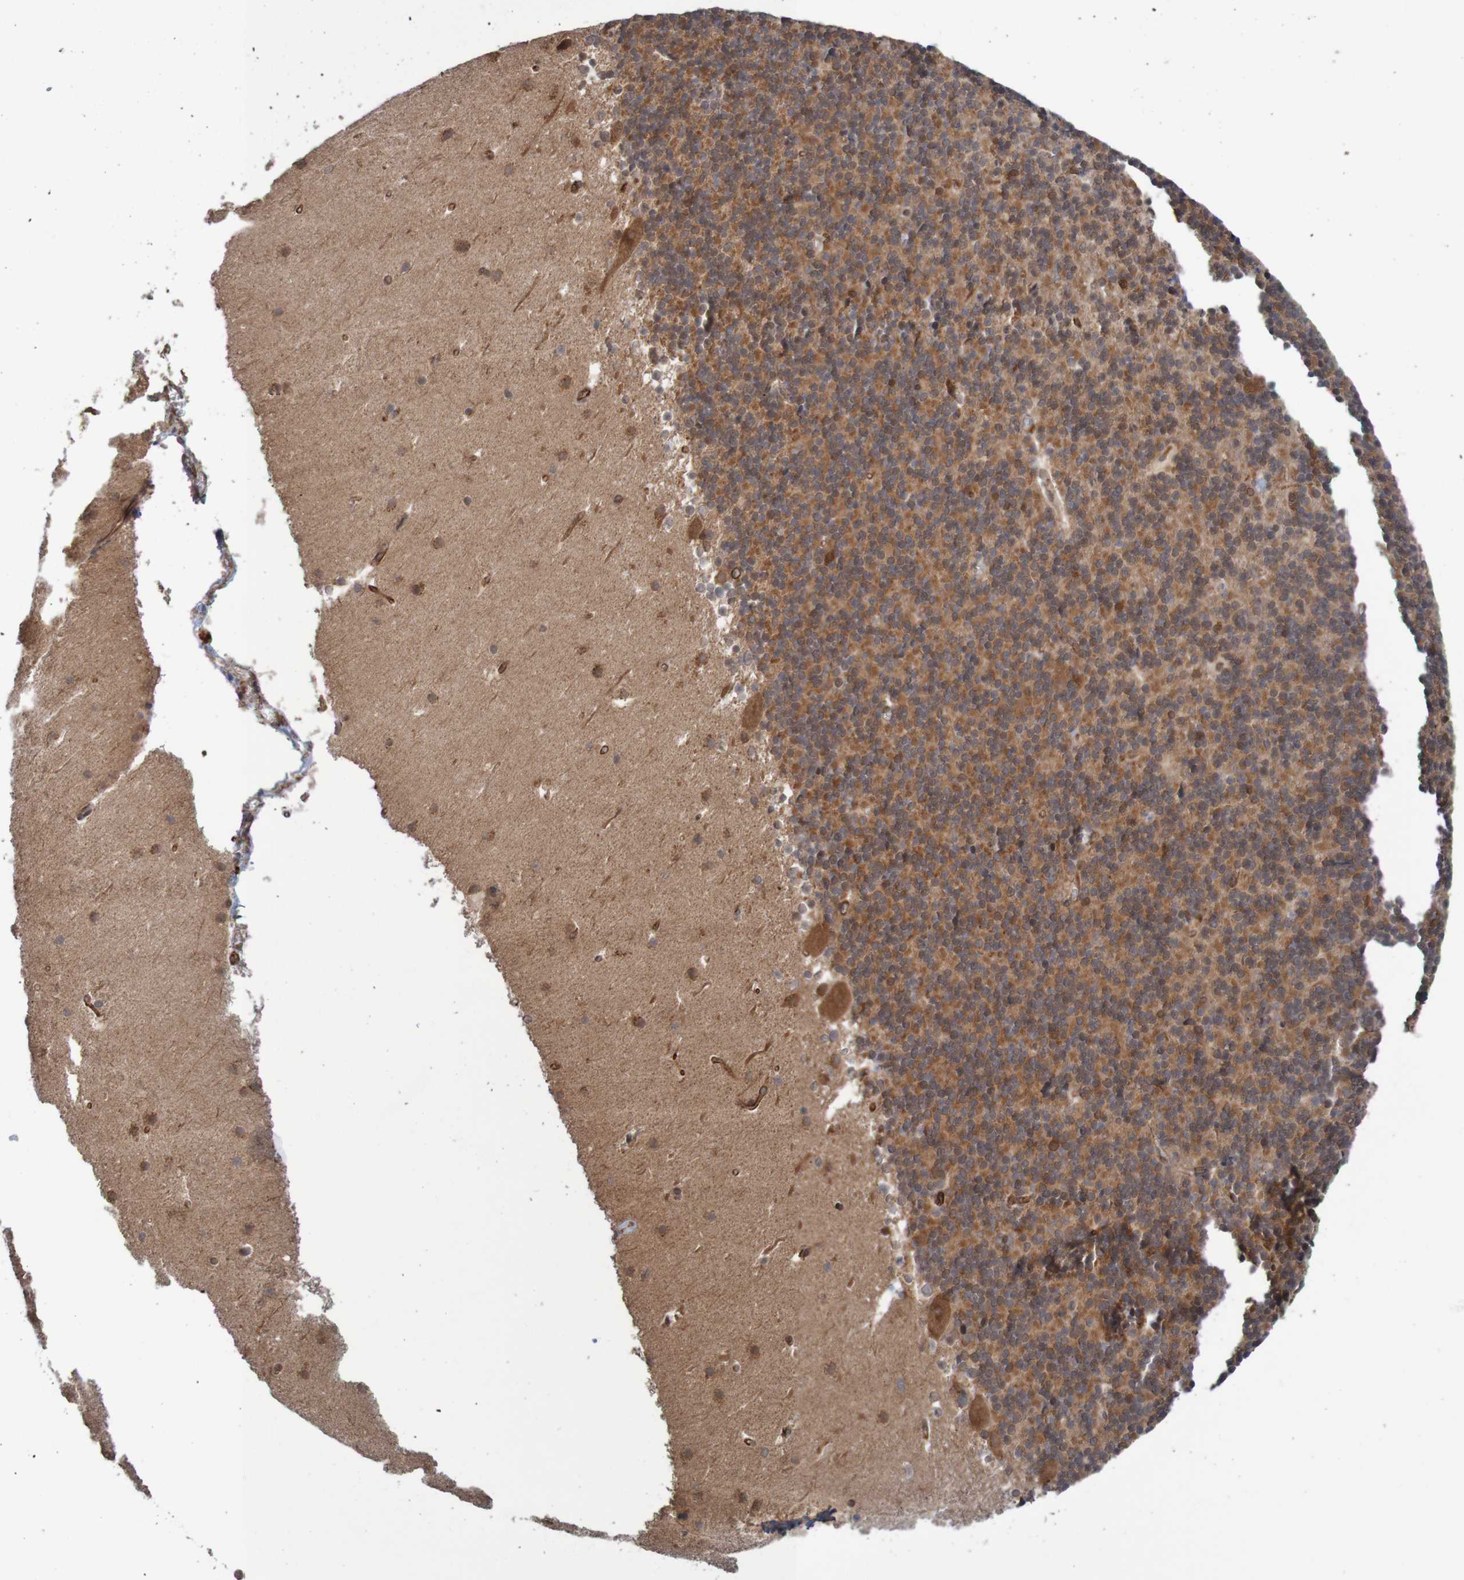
{"staining": {"intensity": "moderate", "quantity": ">75%", "location": "cytoplasmic/membranous"}, "tissue": "cerebellum", "cell_type": "Cells in granular layer", "image_type": "normal", "snomed": [{"axis": "morphology", "description": "Normal tissue, NOS"}, {"axis": "topography", "description": "Cerebellum"}], "caption": "An immunohistochemistry (IHC) photomicrograph of unremarkable tissue is shown. Protein staining in brown labels moderate cytoplasmic/membranous positivity in cerebellum within cells in granular layer.", "gene": "MRPL52", "patient": {"sex": "male", "age": 45}}